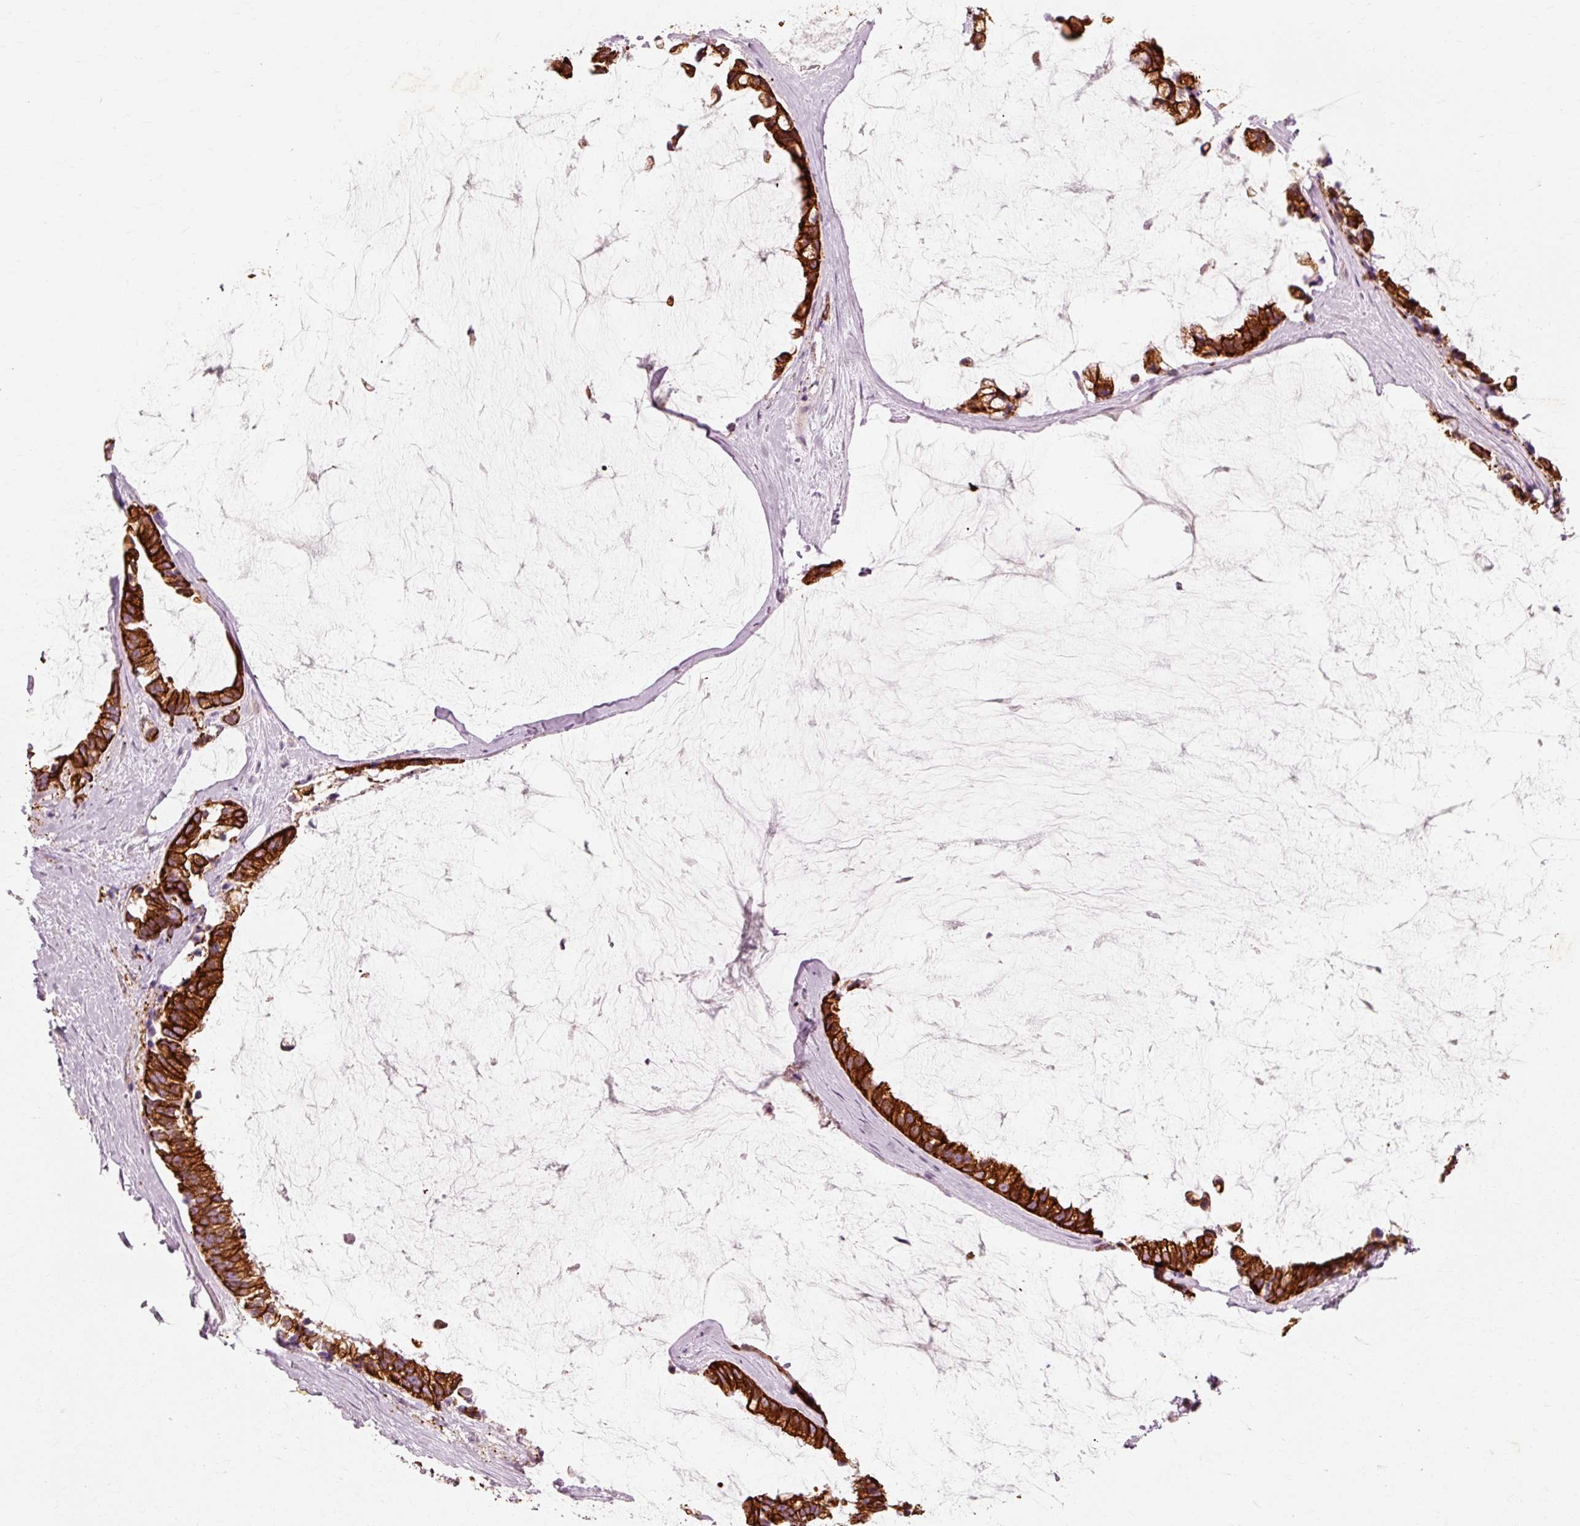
{"staining": {"intensity": "strong", "quantity": ">75%", "location": "cytoplasmic/membranous"}, "tissue": "ovarian cancer", "cell_type": "Tumor cells", "image_type": "cancer", "snomed": [{"axis": "morphology", "description": "Cystadenocarcinoma, mucinous, NOS"}, {"axis": "topography", "description": "Ovary"}], "caption": "Strong cytoplasmic/membranous expression is appreciated in about >75% of tumor cells in ovarian cancer.", "gene": "TRIM73", "patient": {"sex": "female", "age": 39}}